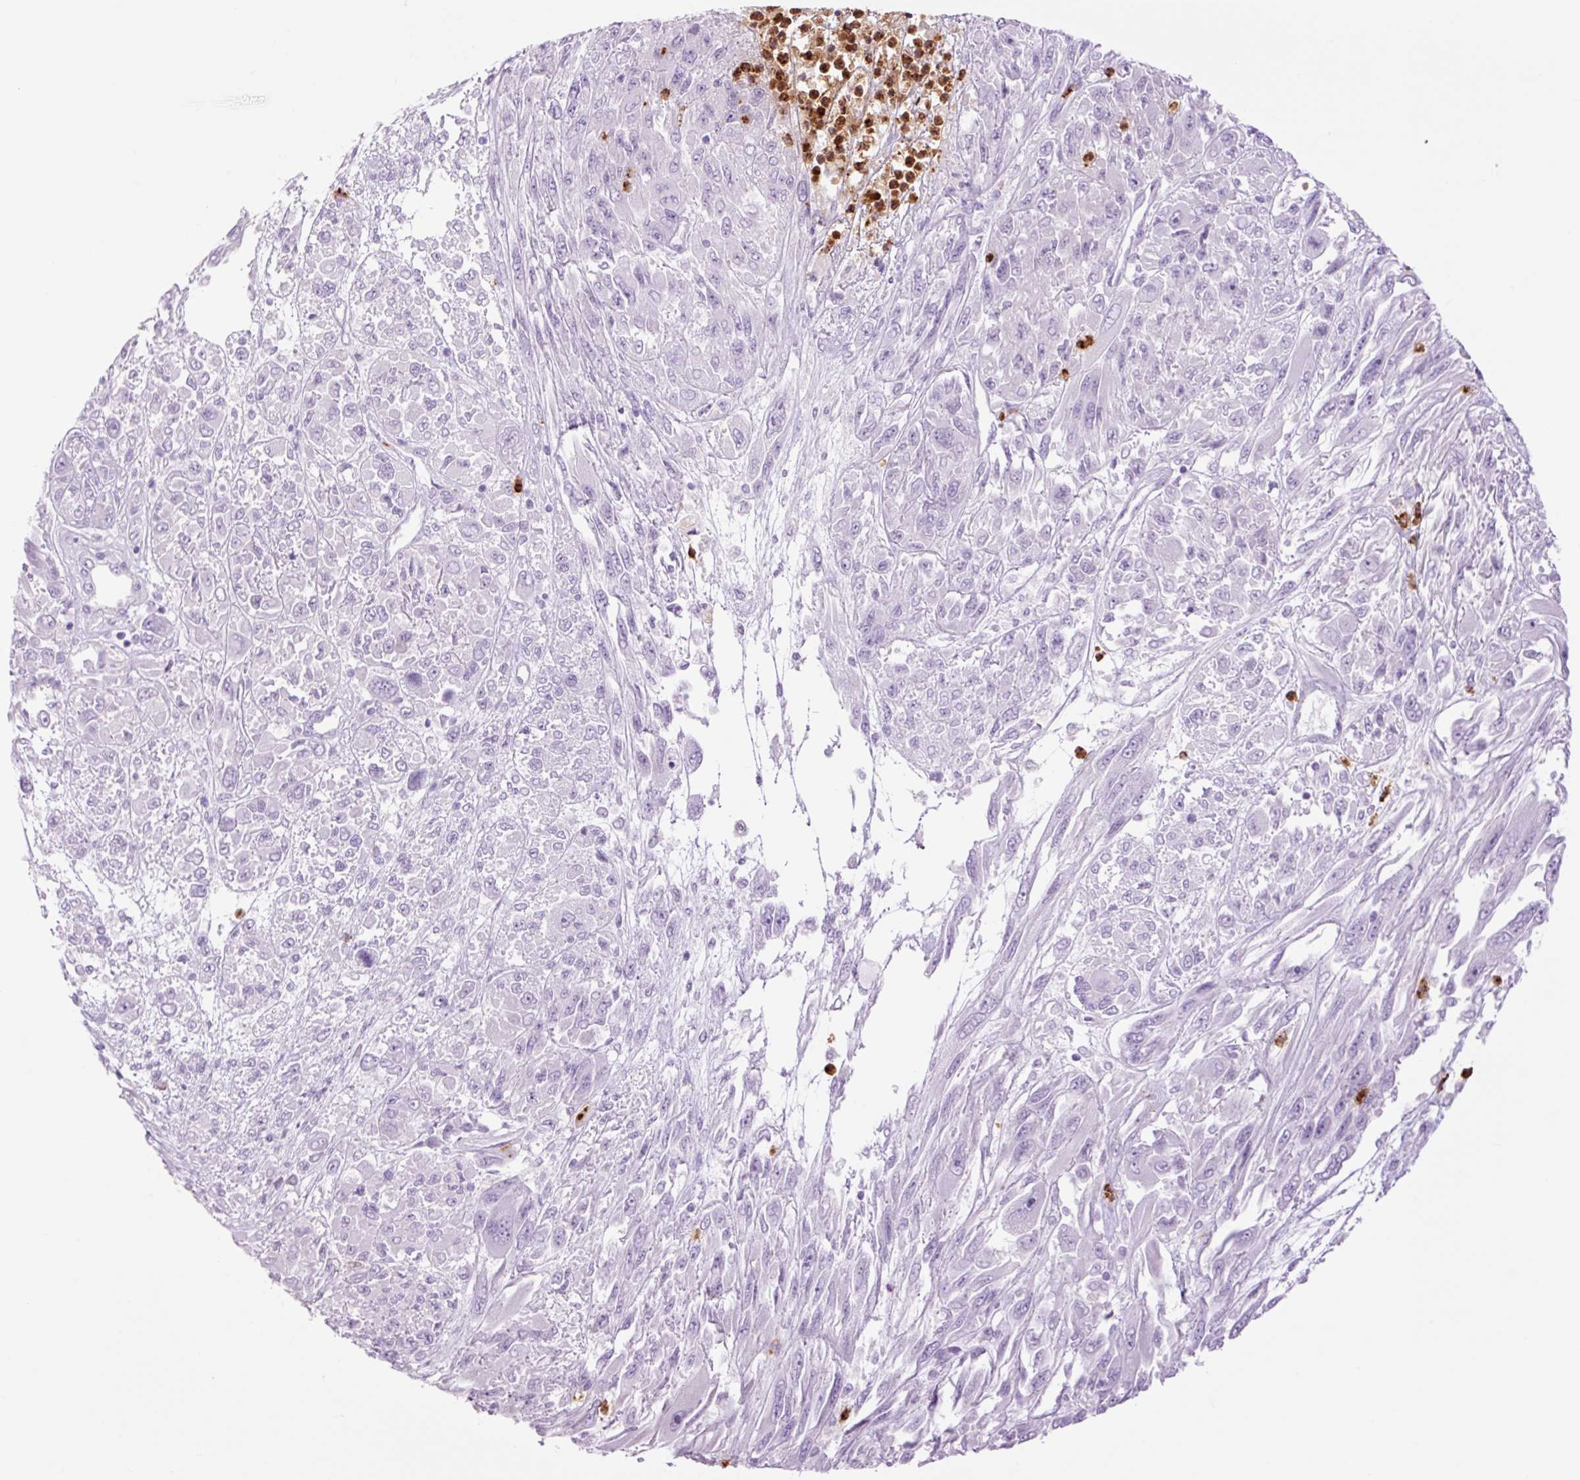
{"staining": {"intensity": "negative", "quantity": "none", "location": "none"}, "tissue": "melanoma", "cell_type": "Tumor cells", "image_type": "cancer", "snomed": [{"axis": "morphology", "description": "Malignant melanoma, NOS"}, {"axis": "topography", "description": "Skin"}], "caption": "Immunohistochemical staining of human malignant melanoma reveals no significant positivity in tumor cells.", "gene": "LYZ", "patient": {"sex": "female", "age": 91}}